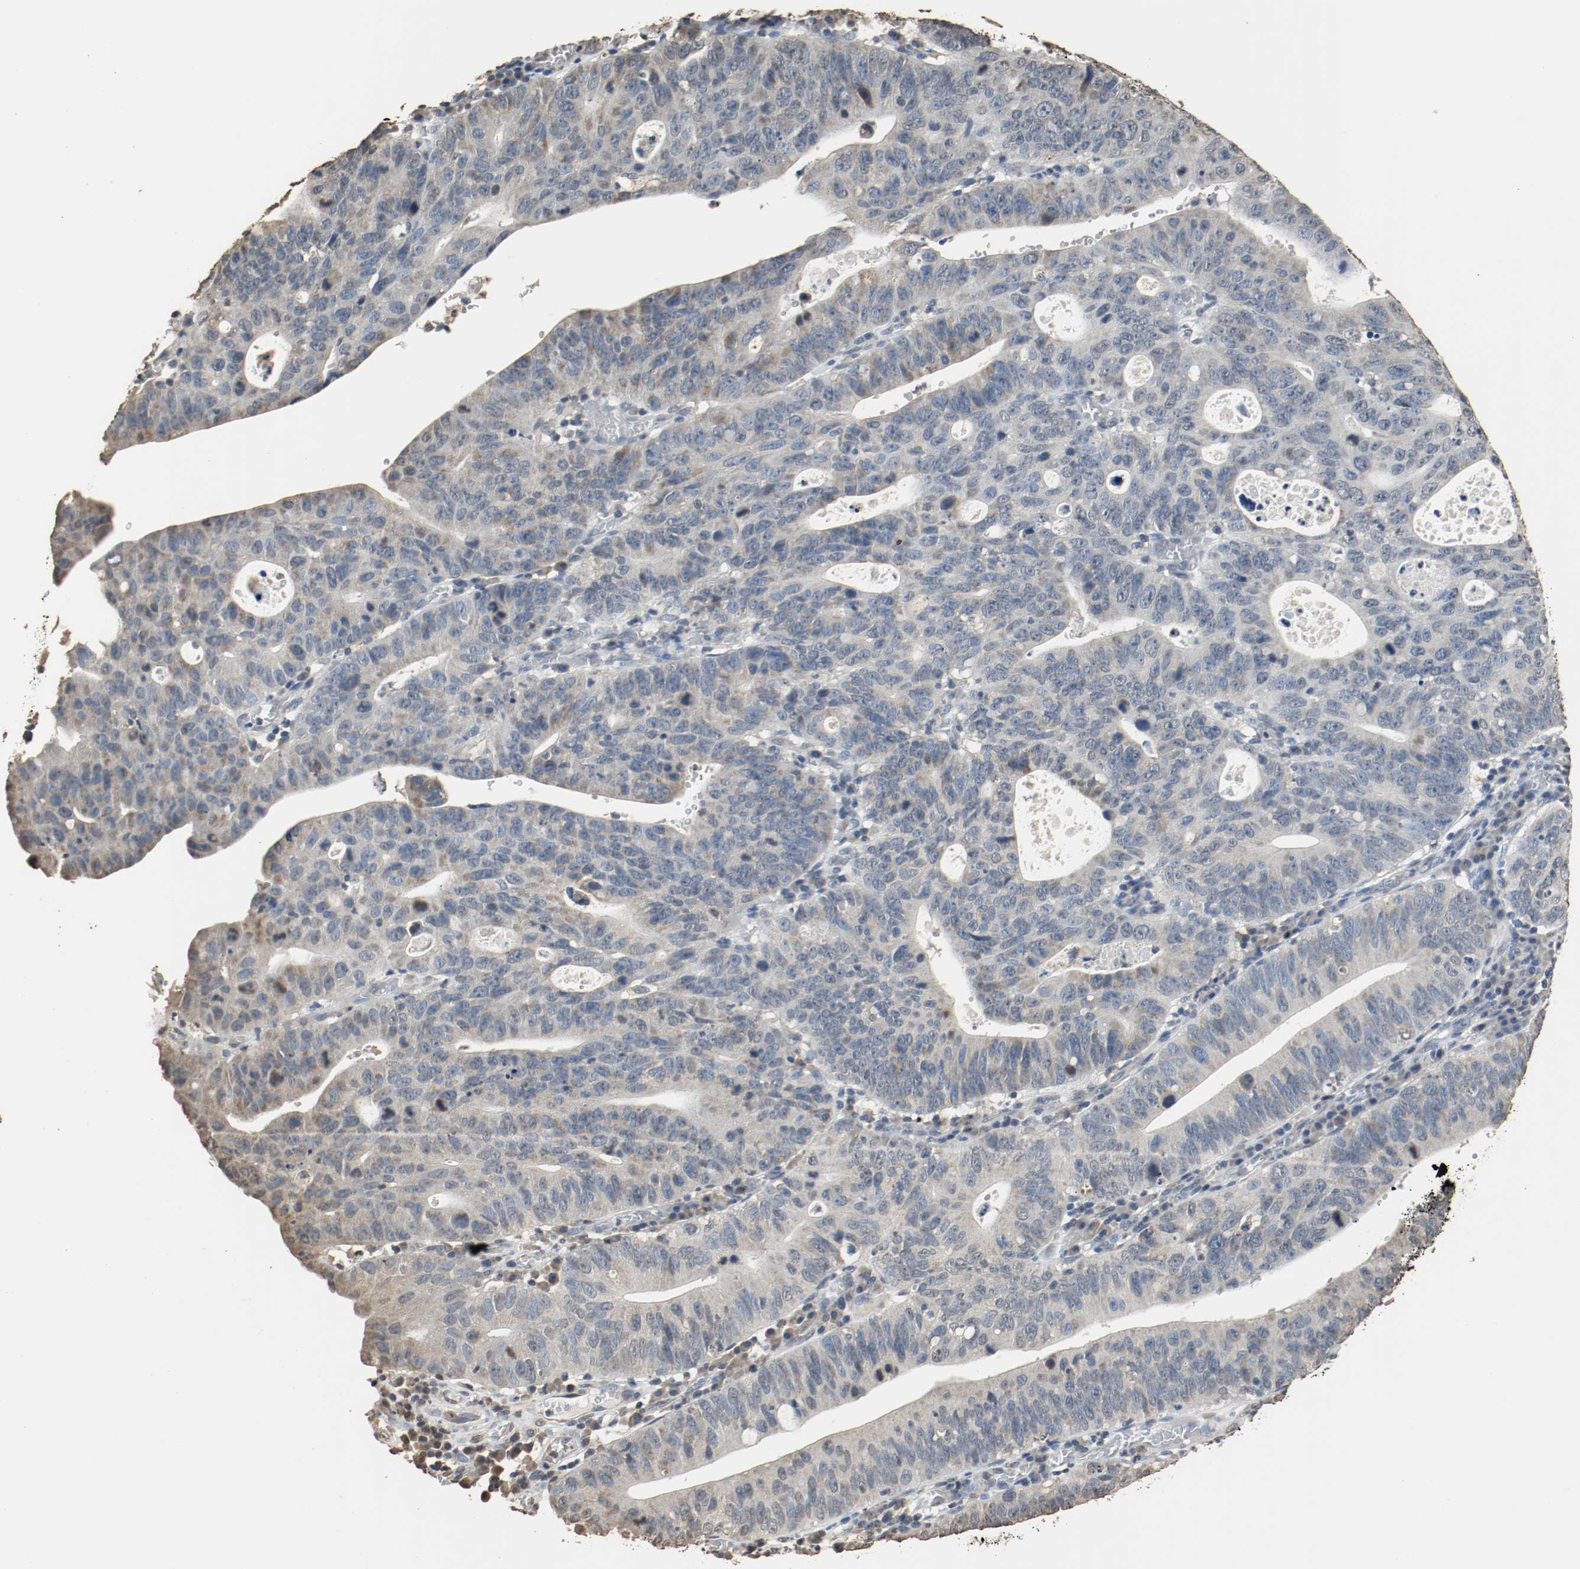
{"staining": {"intensity": "weak", "quantity": "<25%", "location": "cytoplasmic/membranous"}, "tissue": "stomach cancer", "cell_type": "Tumor cells", "image_type": "cancer", "snomed": [{"axis": "morphology", "description": "Adenocarcinoma, NOS"}, {"axis": "topography", "description": "Stomach"}], "caption": "This is an immunohistochemistry (IHC) micrograph of human stomach adenocarcinoma. There is no staining in tumor cells.", "gene": "RTN4", "patient": {"sex": "male", "age": 59}}